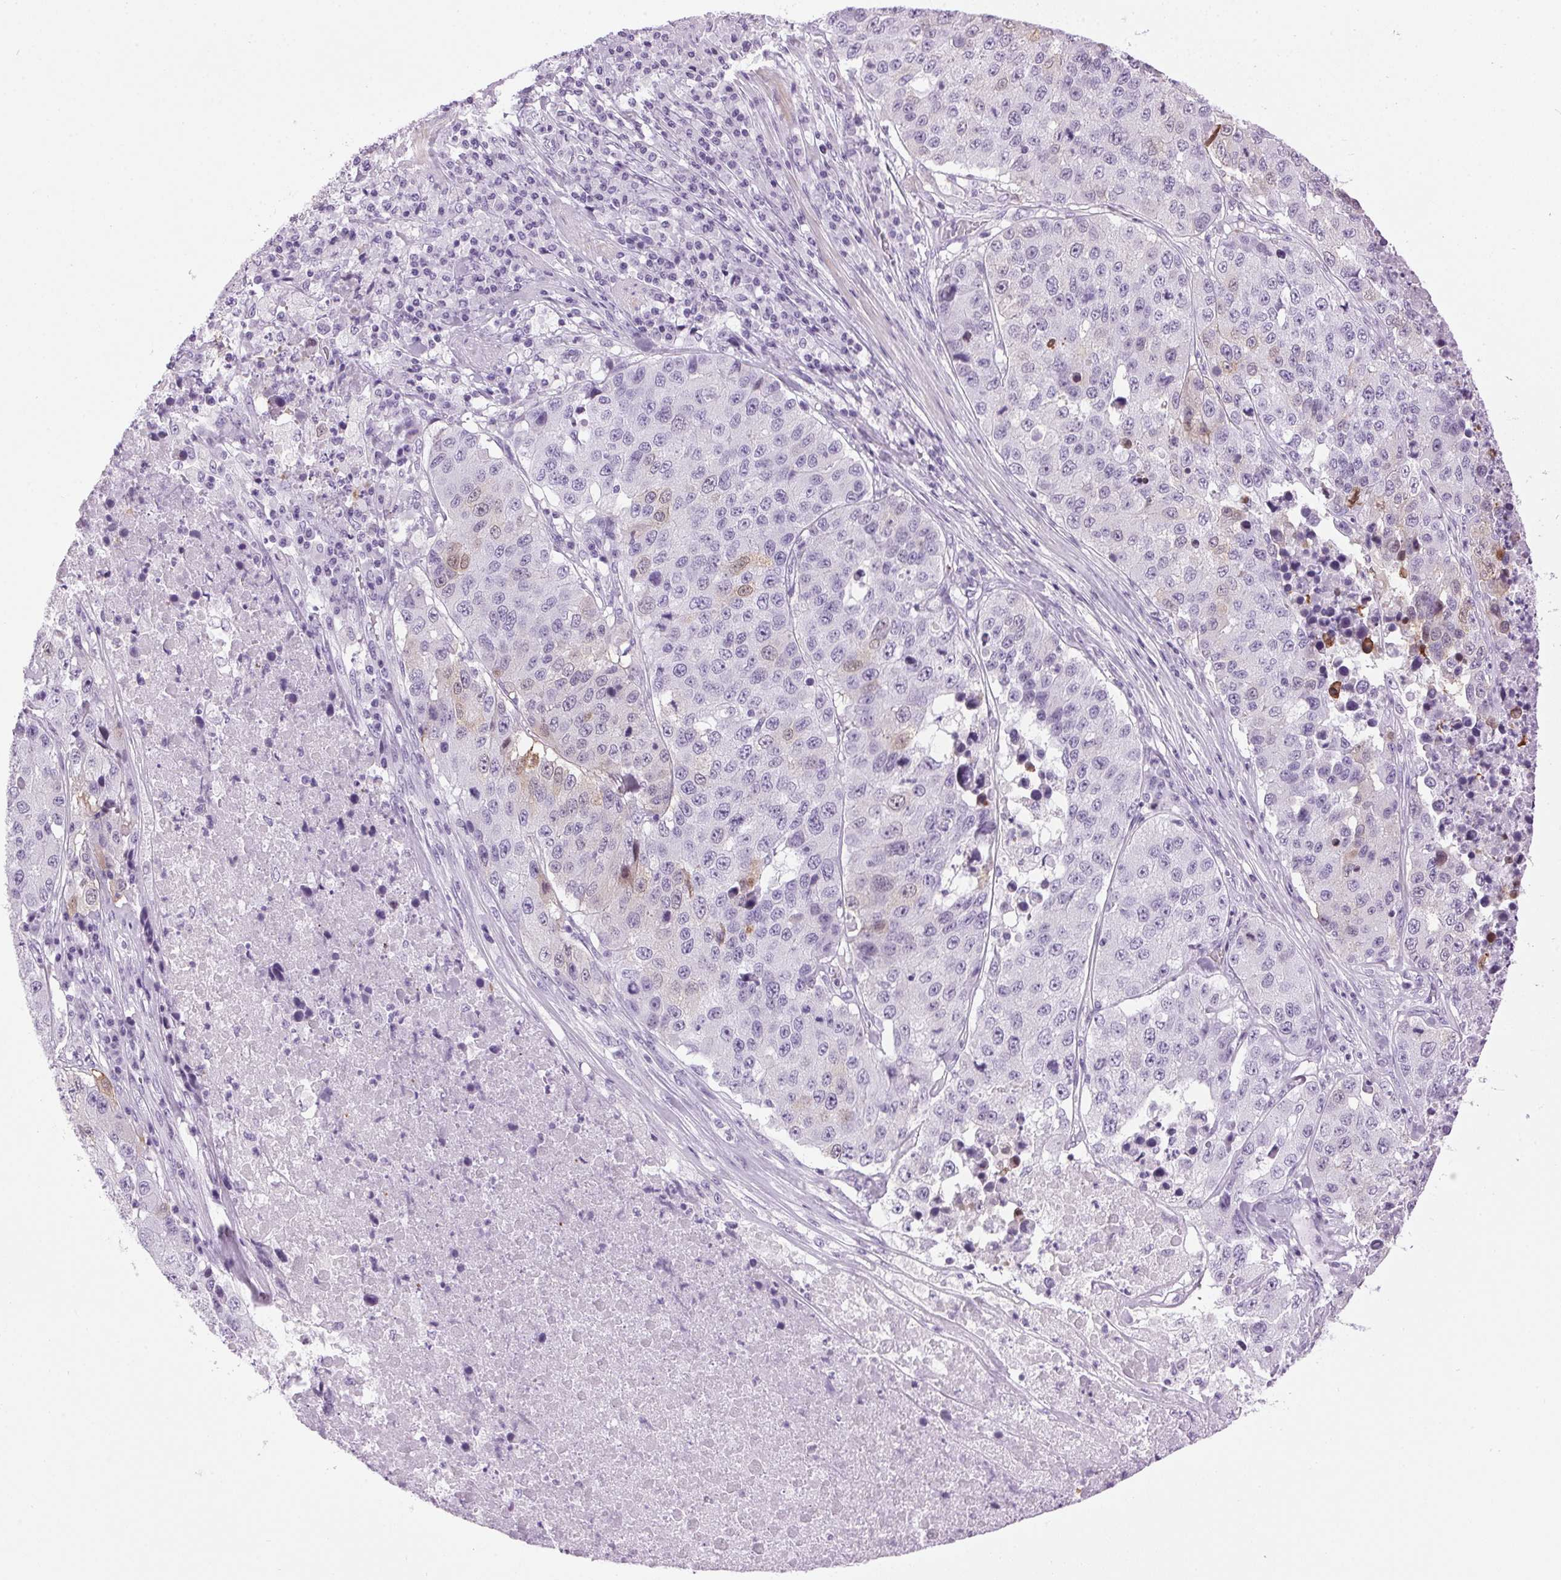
{"staining": {"intensity": "negative", "quantity": "none", "location": "none"}, "tissue": "stomach cancer", "cell_type": "Tumor cells", "image_type": "cancer", "snomed": [{"axis": "morphology", "description": "Adenocarcinoma, NOS"}, {"axis": "topography", "description": "Stomach"}], "caption": "DAB immunohistochemical staining of adenocarcinoma (stomach) shows no significant expression in tumor cells. (Brightfield microscopy of DAB (3,3'-diaminobenzidine) immunohistochemistry at high magnification).", "gene": "SP7", "patient": {"sex": "male", "age": 71}}